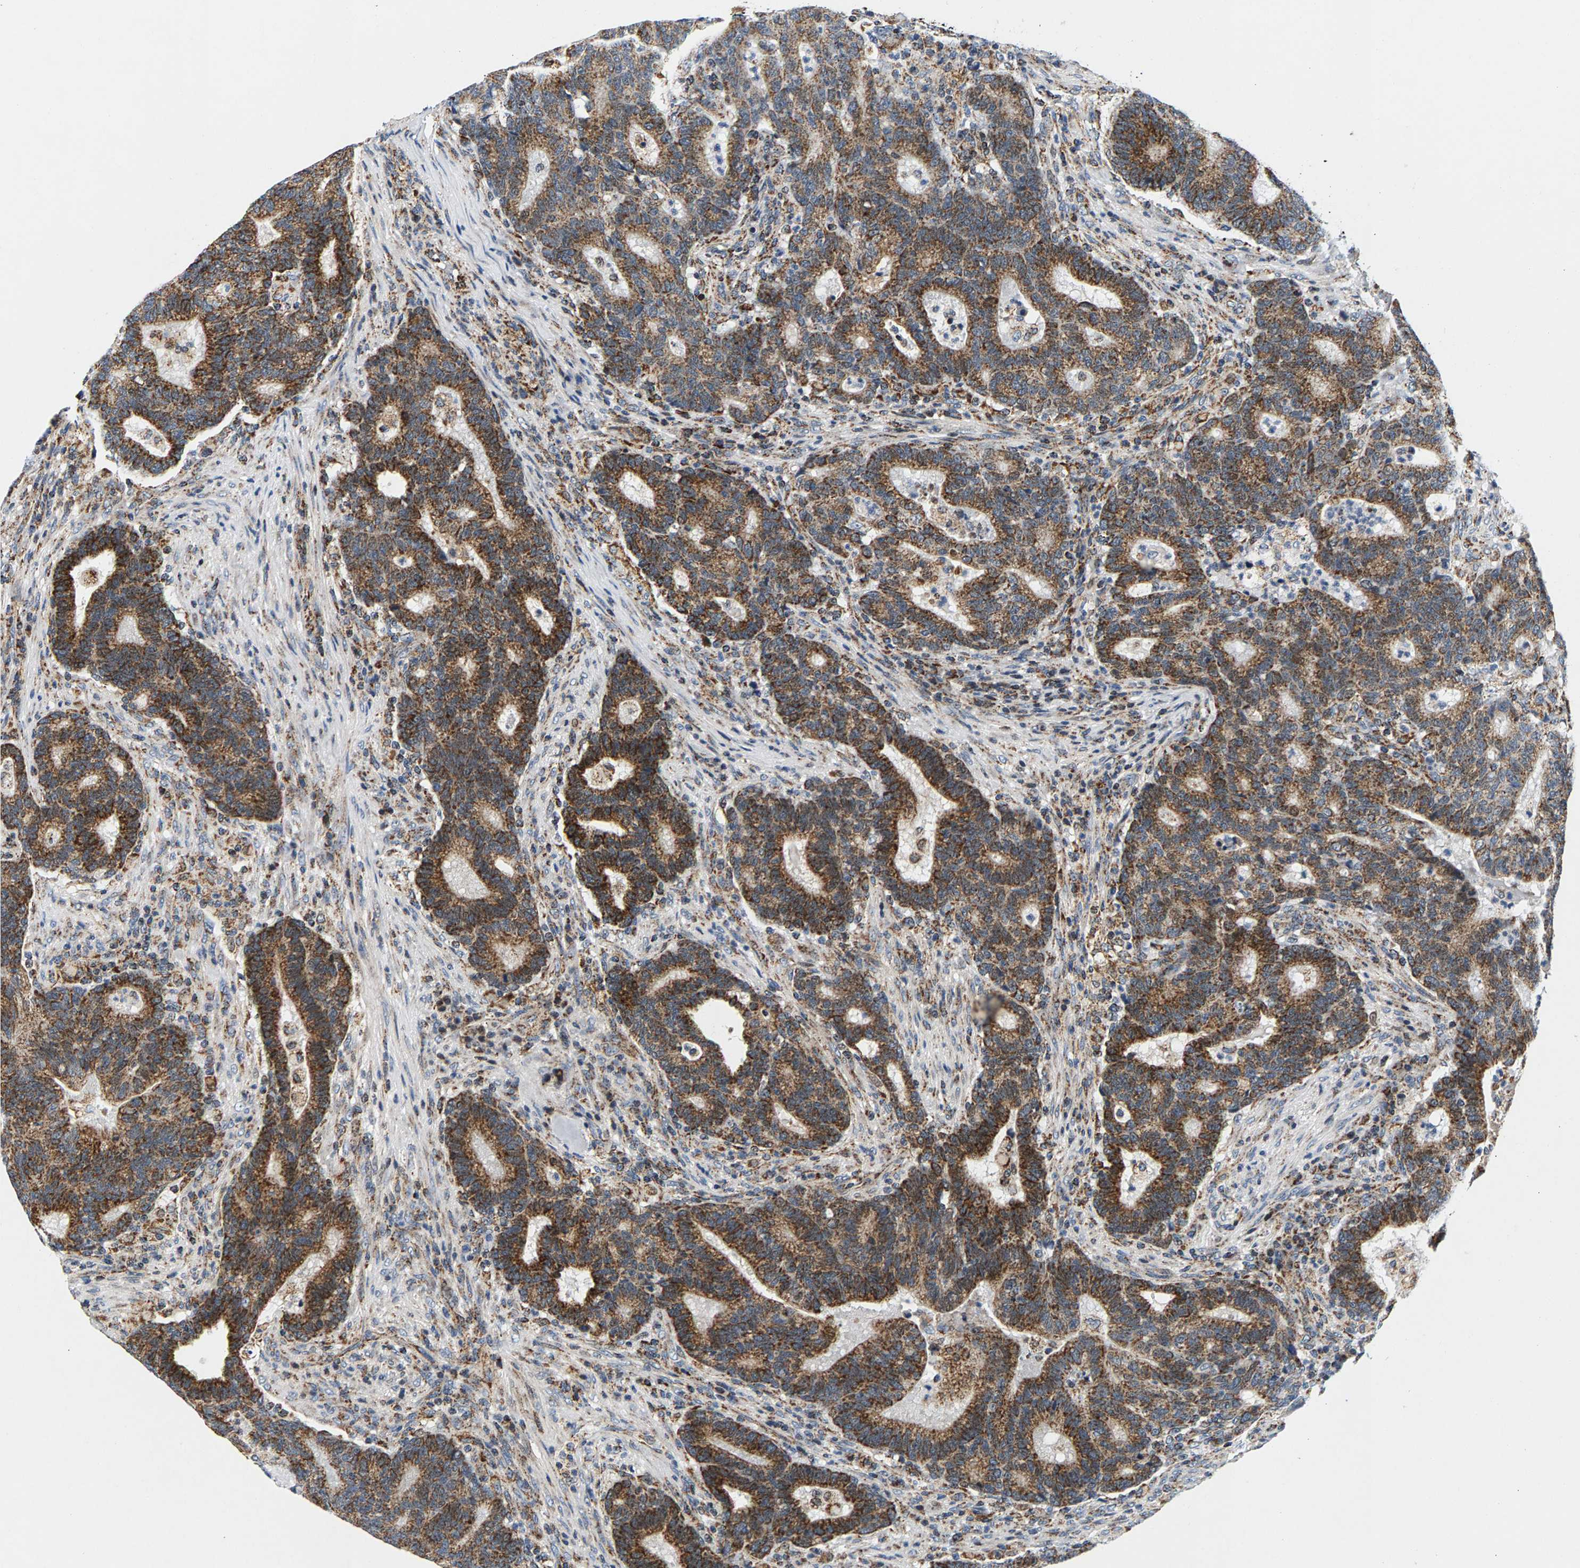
{"staining": {"intensity": "strong", "quantity": ">75%", "location": "cytoplasmic/membranous"}, "tissue": "colorectal cancer", "cell_type": "Tumor cells", "image_type": "cancer", "snomed": [{"axis": "morphology", "description": "Adenocarcinoma, NOS"}, {"axis": "topography", "description": "Colon"}], "caption": "Immunohistochemical staining of human colorectal cancer displays high levels of strong cytoplasmic/membranous expression in approximately >75% of tumor cells. Immunohistochemistry stains the protein of interest in brown and the nuclei are stained blue.", "gene": "PDE1A", "patient": {"sex": "female", "age": 75}}